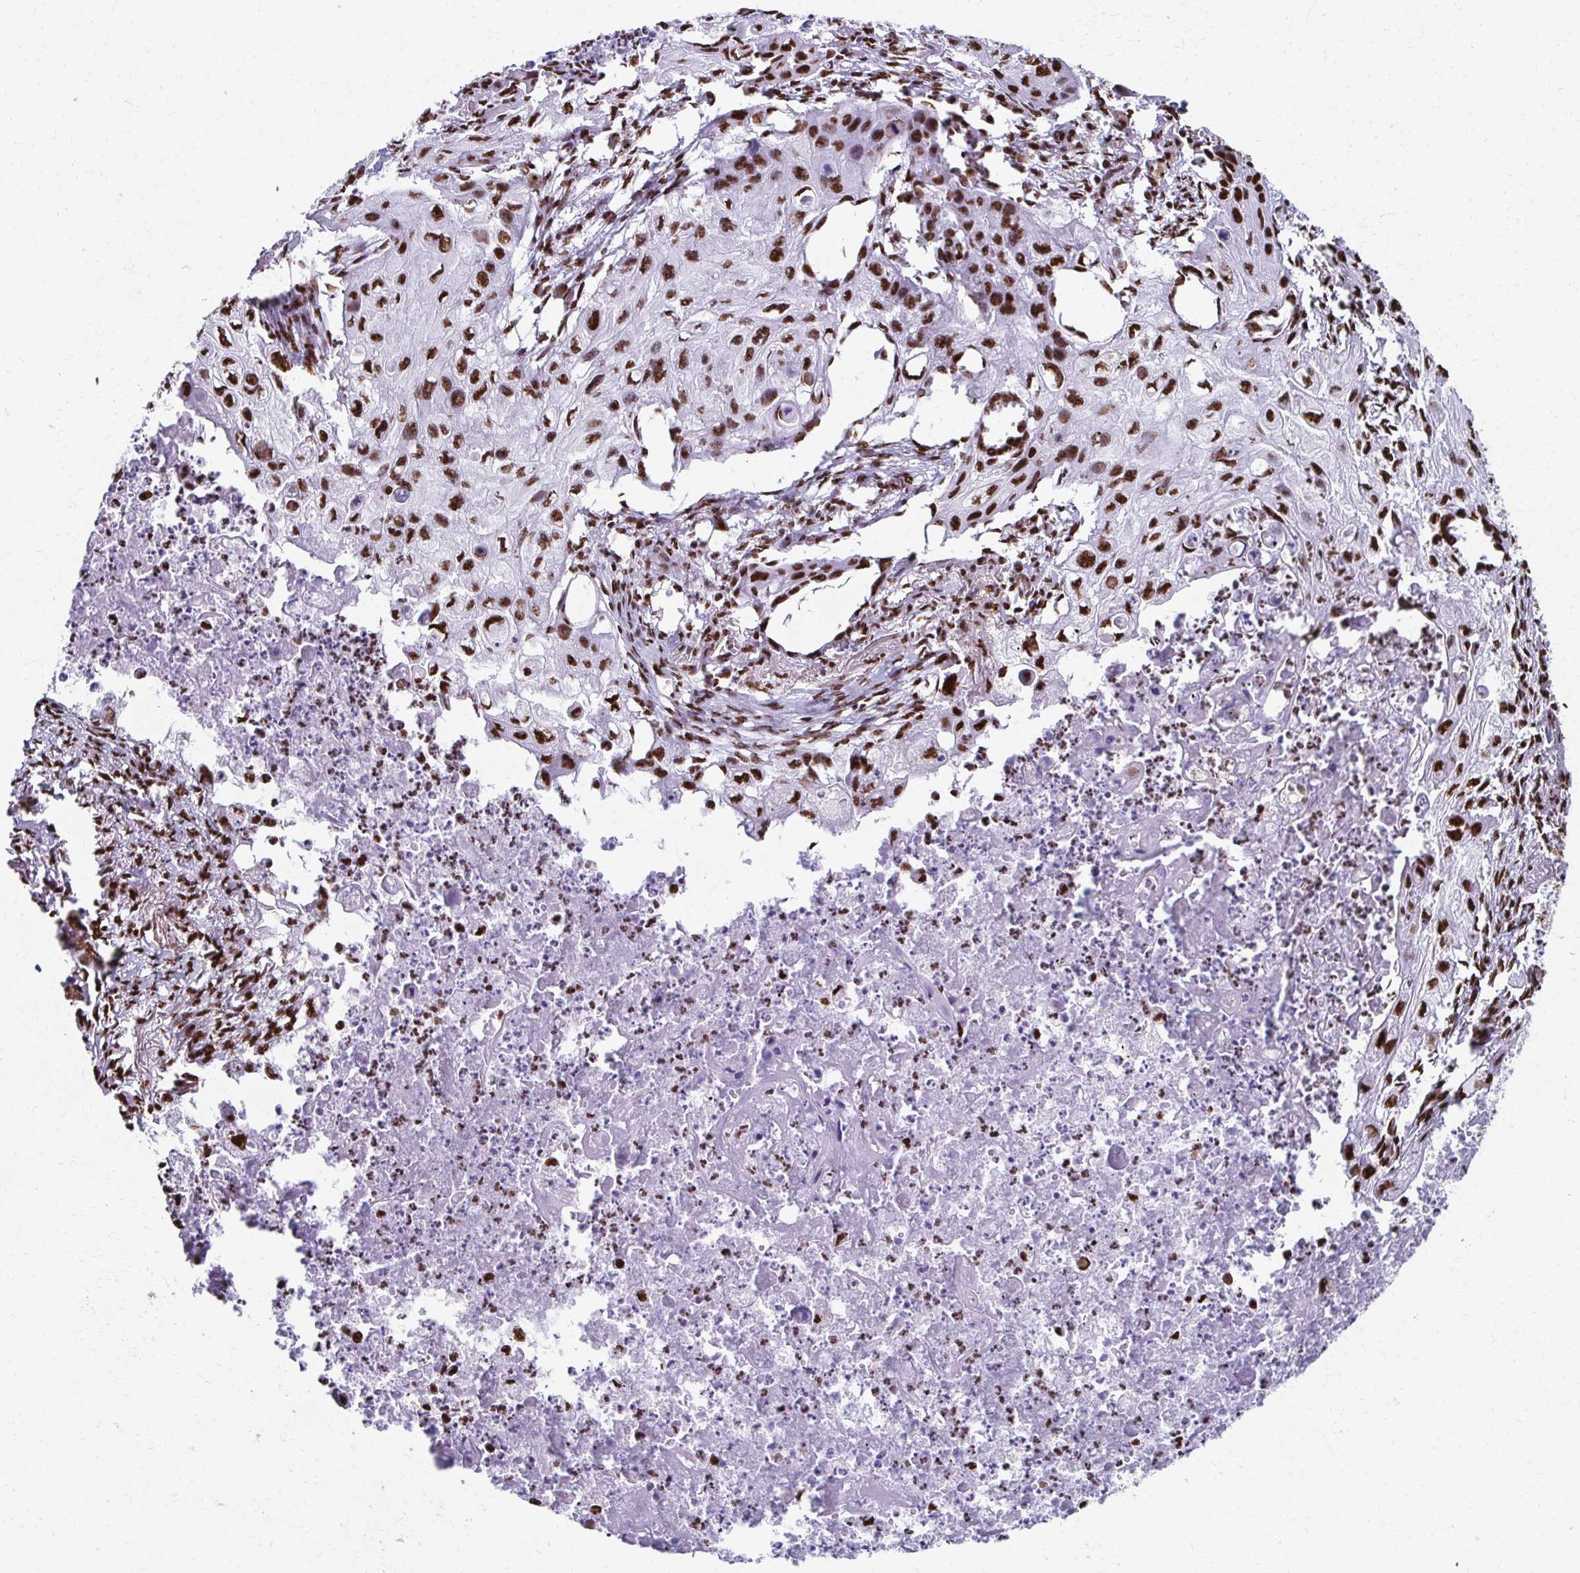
{"staining": {"intensity": "strong", "quantity": ">75%", "location": "nuclear"}, "tissue": "lung cancer", "cell_type": "Tumor cells", "image_type": "cancer", "snomed": [{"axis": "morphology", "description": "Squamous cell carcinoma, NOS"}, {"axis": "topography", "description": "Lung"}], "caption": "Brown immunohistochemical staining in squamous cell carcinoma (lung) demonstrates strong nuclear expression in approximately >75% of tumor cells.", "gene": "NONO", "patient": {"sex": "male", "age": 71}}